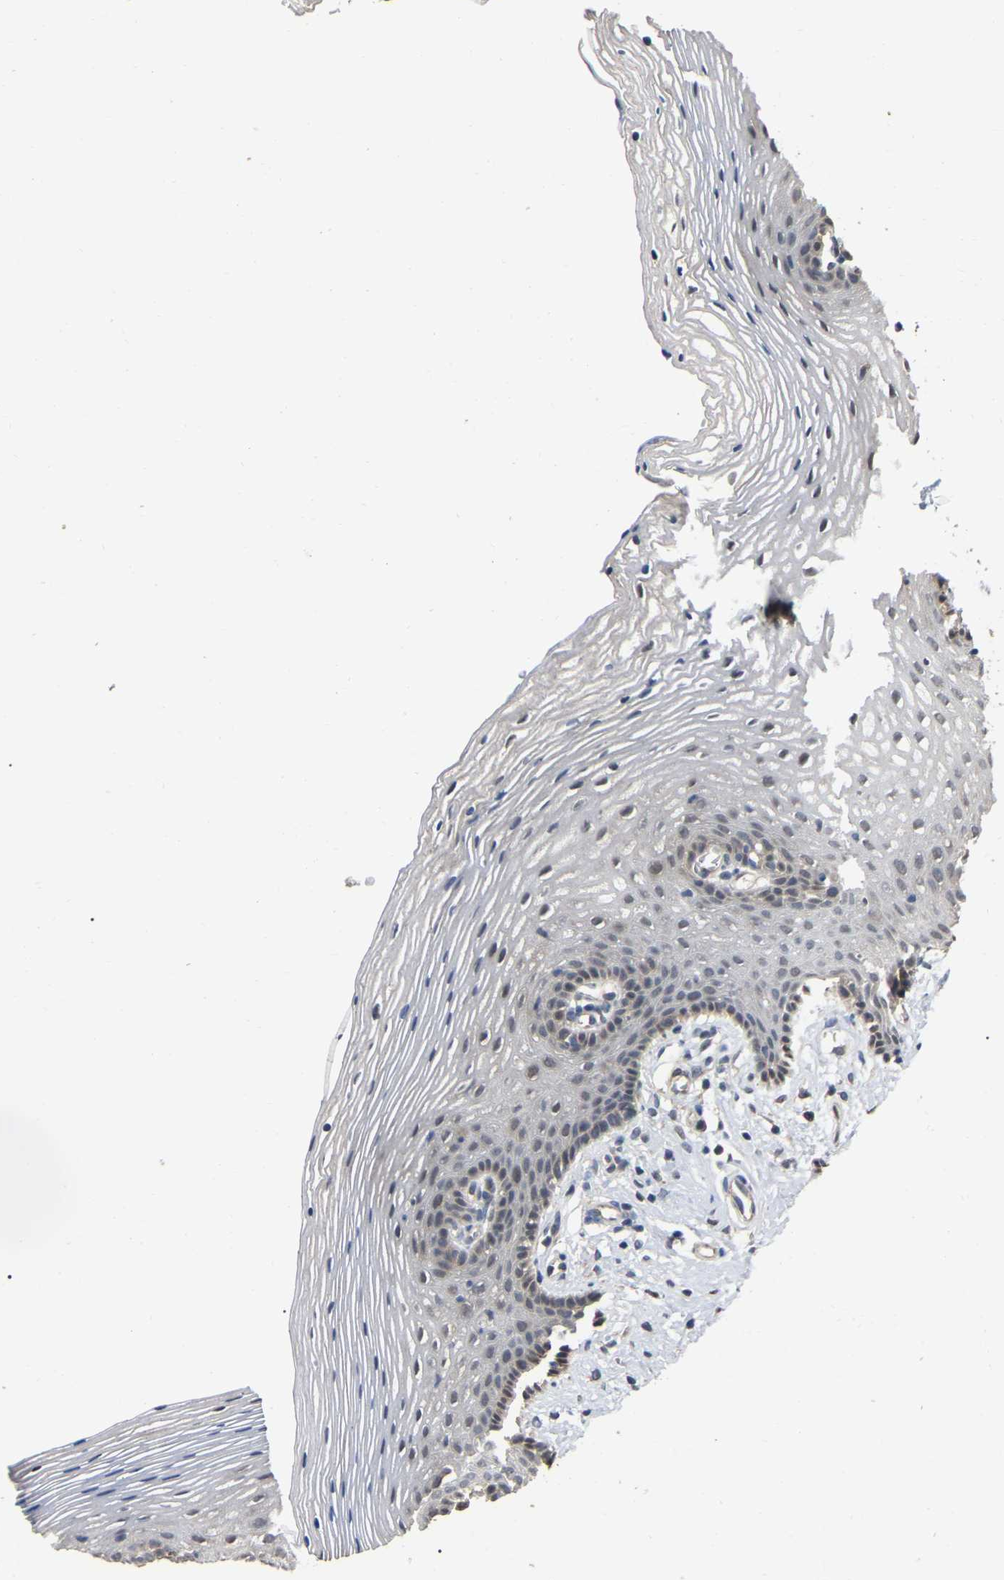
{"staining": {"intensity": "weak", "quantity": "<25%", "location": "cytoplasmic/membranous"}, "tissue": "vagina", "cell_type": "Squamous epithelial cells", "image_type": "normal", "snomed": [{"axis": "morphology", "description": "Normal tissue, NOS"}, {"axis": "topography", "description": "Vagina"}], "caption": "High magnification brightfield microscopy of unremarkable vagina stained with DAB (3,3'-diaminobenzidine) (brown) and counterstained with hematoxylin (blue): squamous epithelial cells show no significant positivity.", "gene": "FAM219A", "patient": {"sex": "female", "age": 32}}